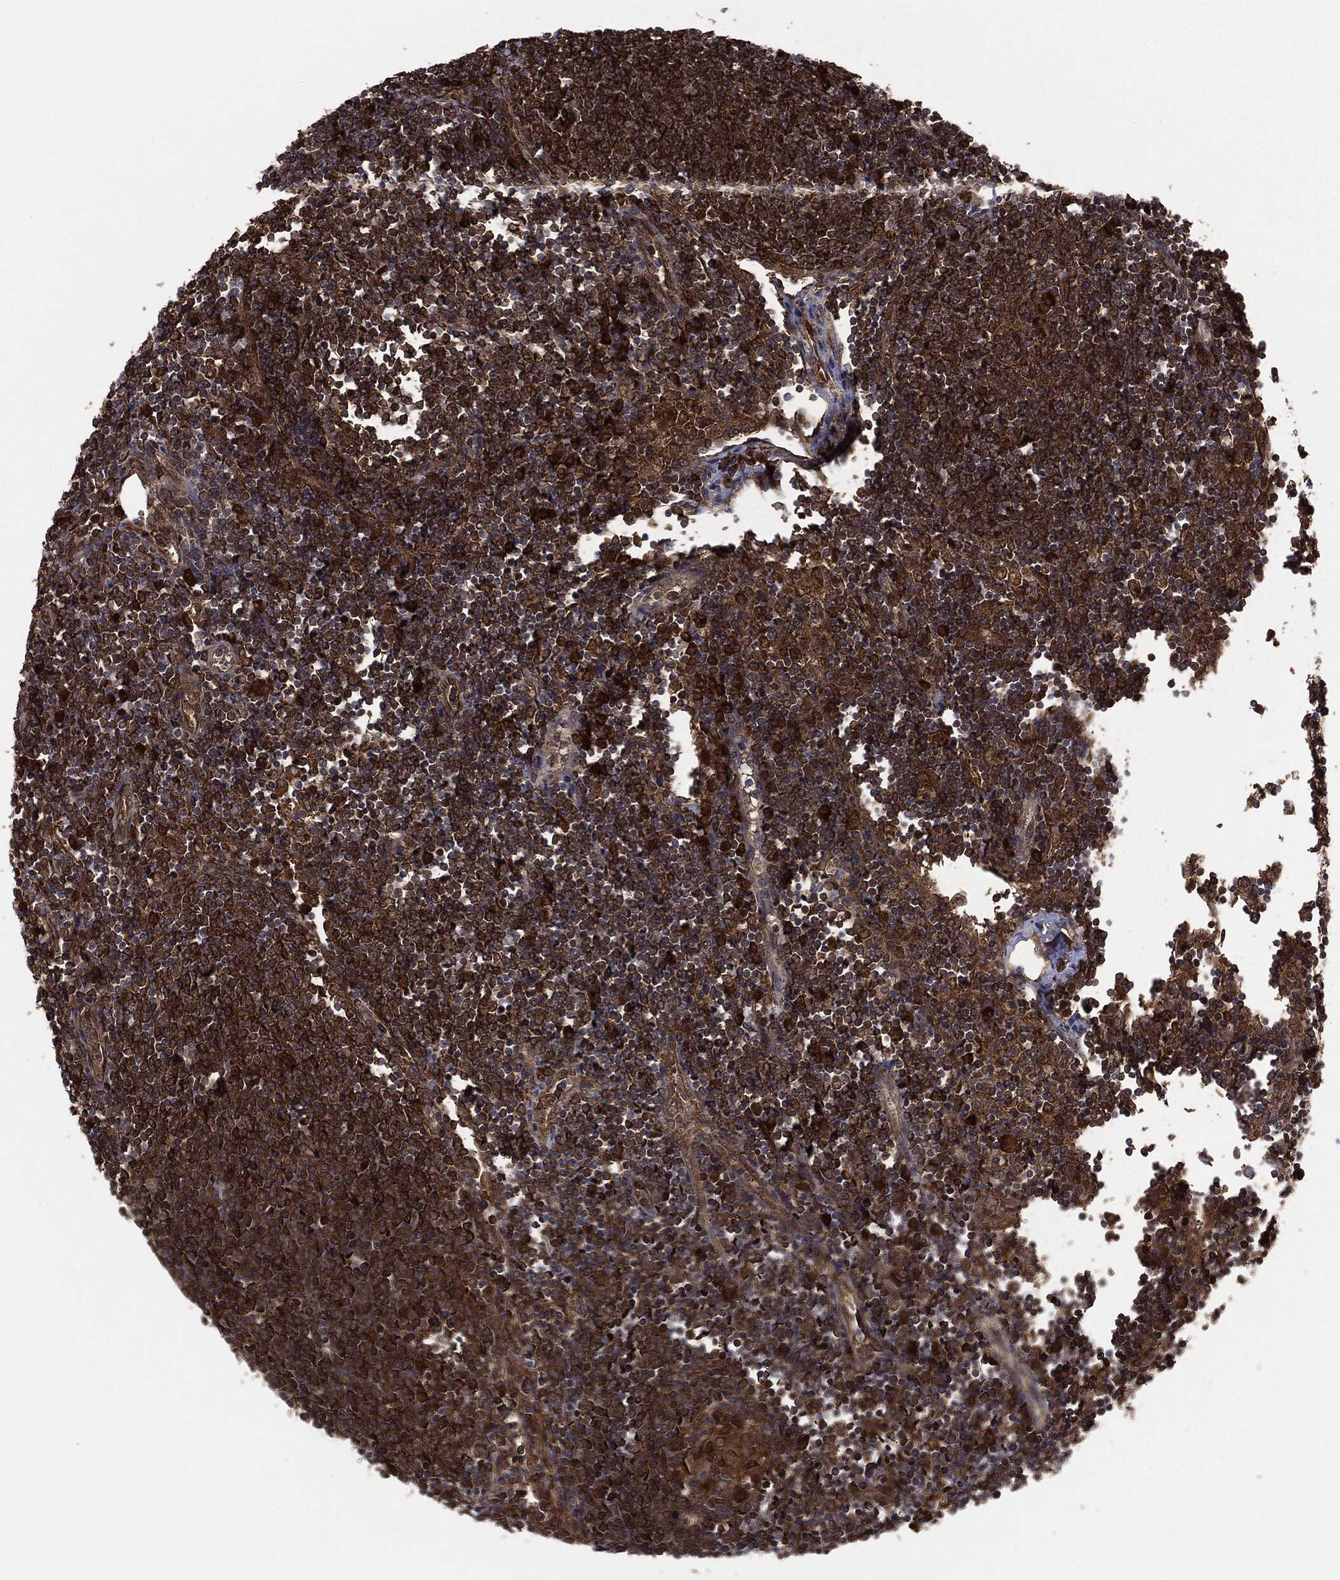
{"staining": {"intensity": "strong", "quantity": ">75%", "location": "cytoplasmic/membranous"}, "tissue": "lymph node", "cell_type": "Non-germinal center cells", "image_type": "normal", "snomed": [{"axis": "morphology", "description": "Normal tissue, NOS"}, {"axis": "morphology", "description": "Adenocarcinoma, NOS"}, {"axis": "topography", "description": "Lymph node"}, {"axis": "topography", "description": "Pancreas"}], "caption": "Lymph node stained with a brown dye reveals strong cytoplasmic/membranous positive staining in approximately >75% of non-germinal center cells.", "gene": "NME1", "patient": {"sex": "female", "age": 58}}